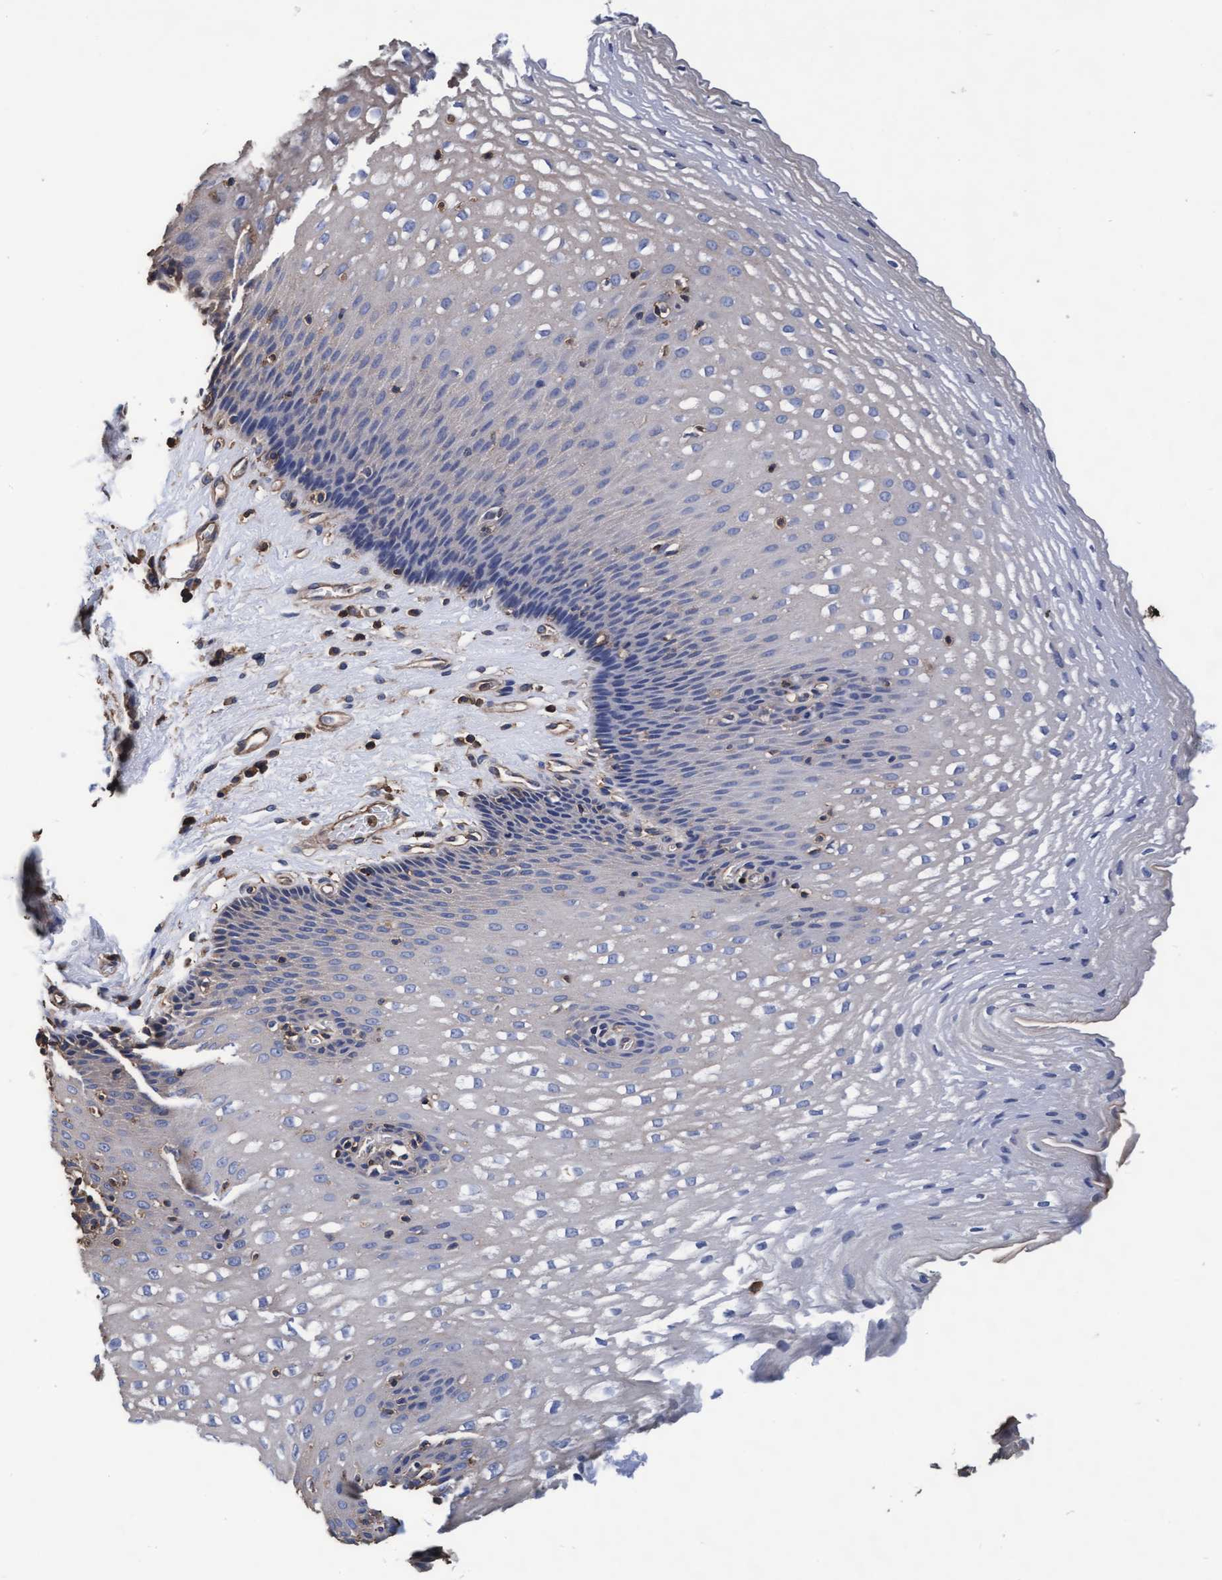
{"staining": {"intensity": "negative", "quantity": "none", "location": "none"}, "tissue": "esophagus", "cell_type": "Squamous epithelial cells", "image_type": "normal", "snomed": [{"axis": "morphology", "description": "Normal tissue, NOS"}, {"axis": "topography", "description": "Esophagus"}], "caption": "Histopathology image shows no protein staining in squamous epithelial cells of unremarkable esophagus.", "gene": "GRHPR", "patient": {"sex": "male", "age": 48}}